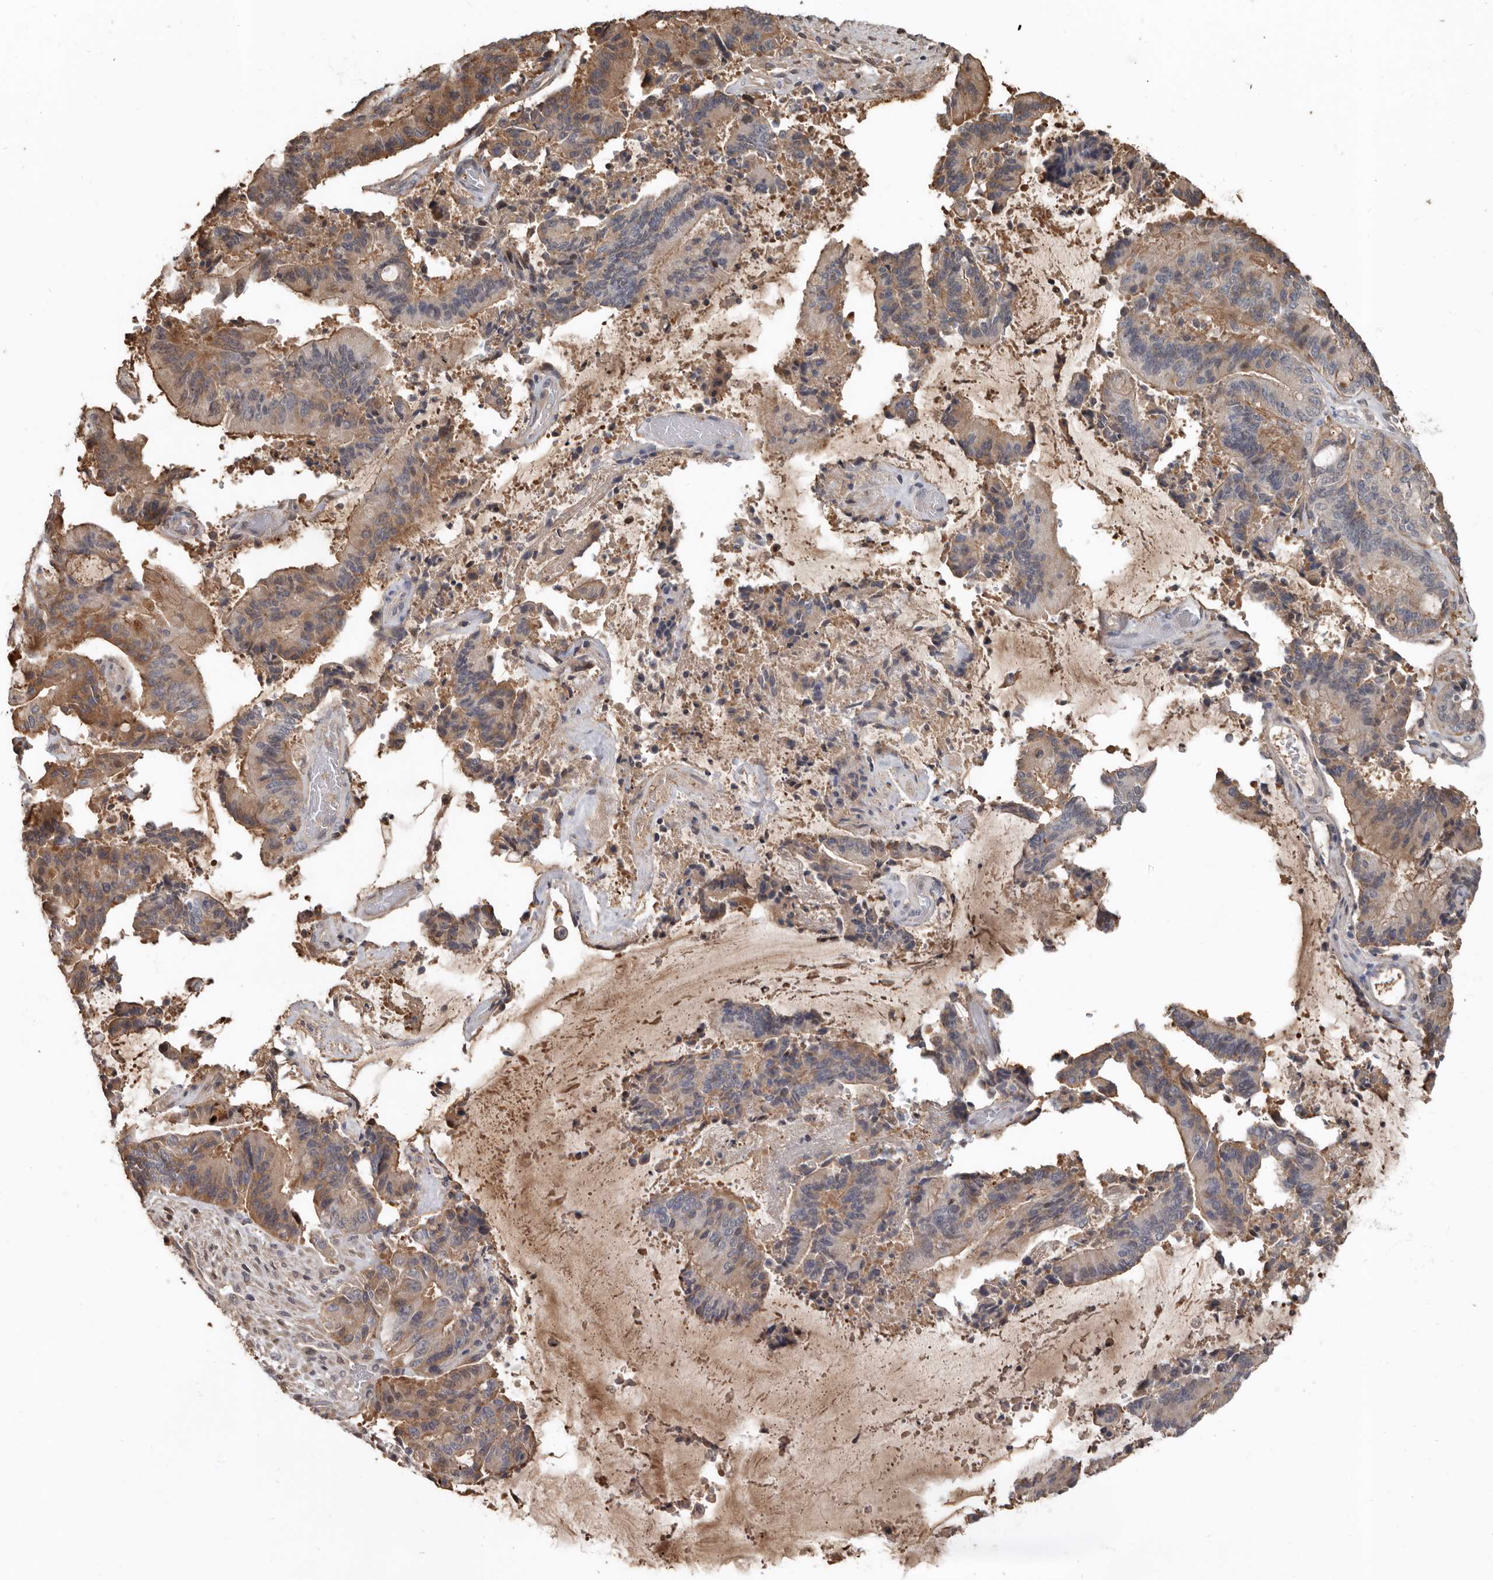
{"staining": {"intensity": "moderate", "quantity": "25%-75%", "location": "cytoplasmic/membranous"}, "tissue": "liver cancer", "cell_type": "Tumor cells", "image_type": "cancer", "snomed": [{"axis": "morphology", "description": "Normal tissue, NOS"}, {"axis": "morphology", "description": "Cholangiocarcinoma"}, {"axis": "topography", "description": "Liver"}, {"axis": "topography", "description": "Peripheral nerve tissue"}], "caption": "The histopathology image reveals immunohistochemical staining of liver cholangiocarcinoma. There is moderate cytoplasmic/membranous expression is identified in approximately 25%-75% of tumor cells.", "gene": "LRGUK", "patient": {"sex": "female", "age": 73}}